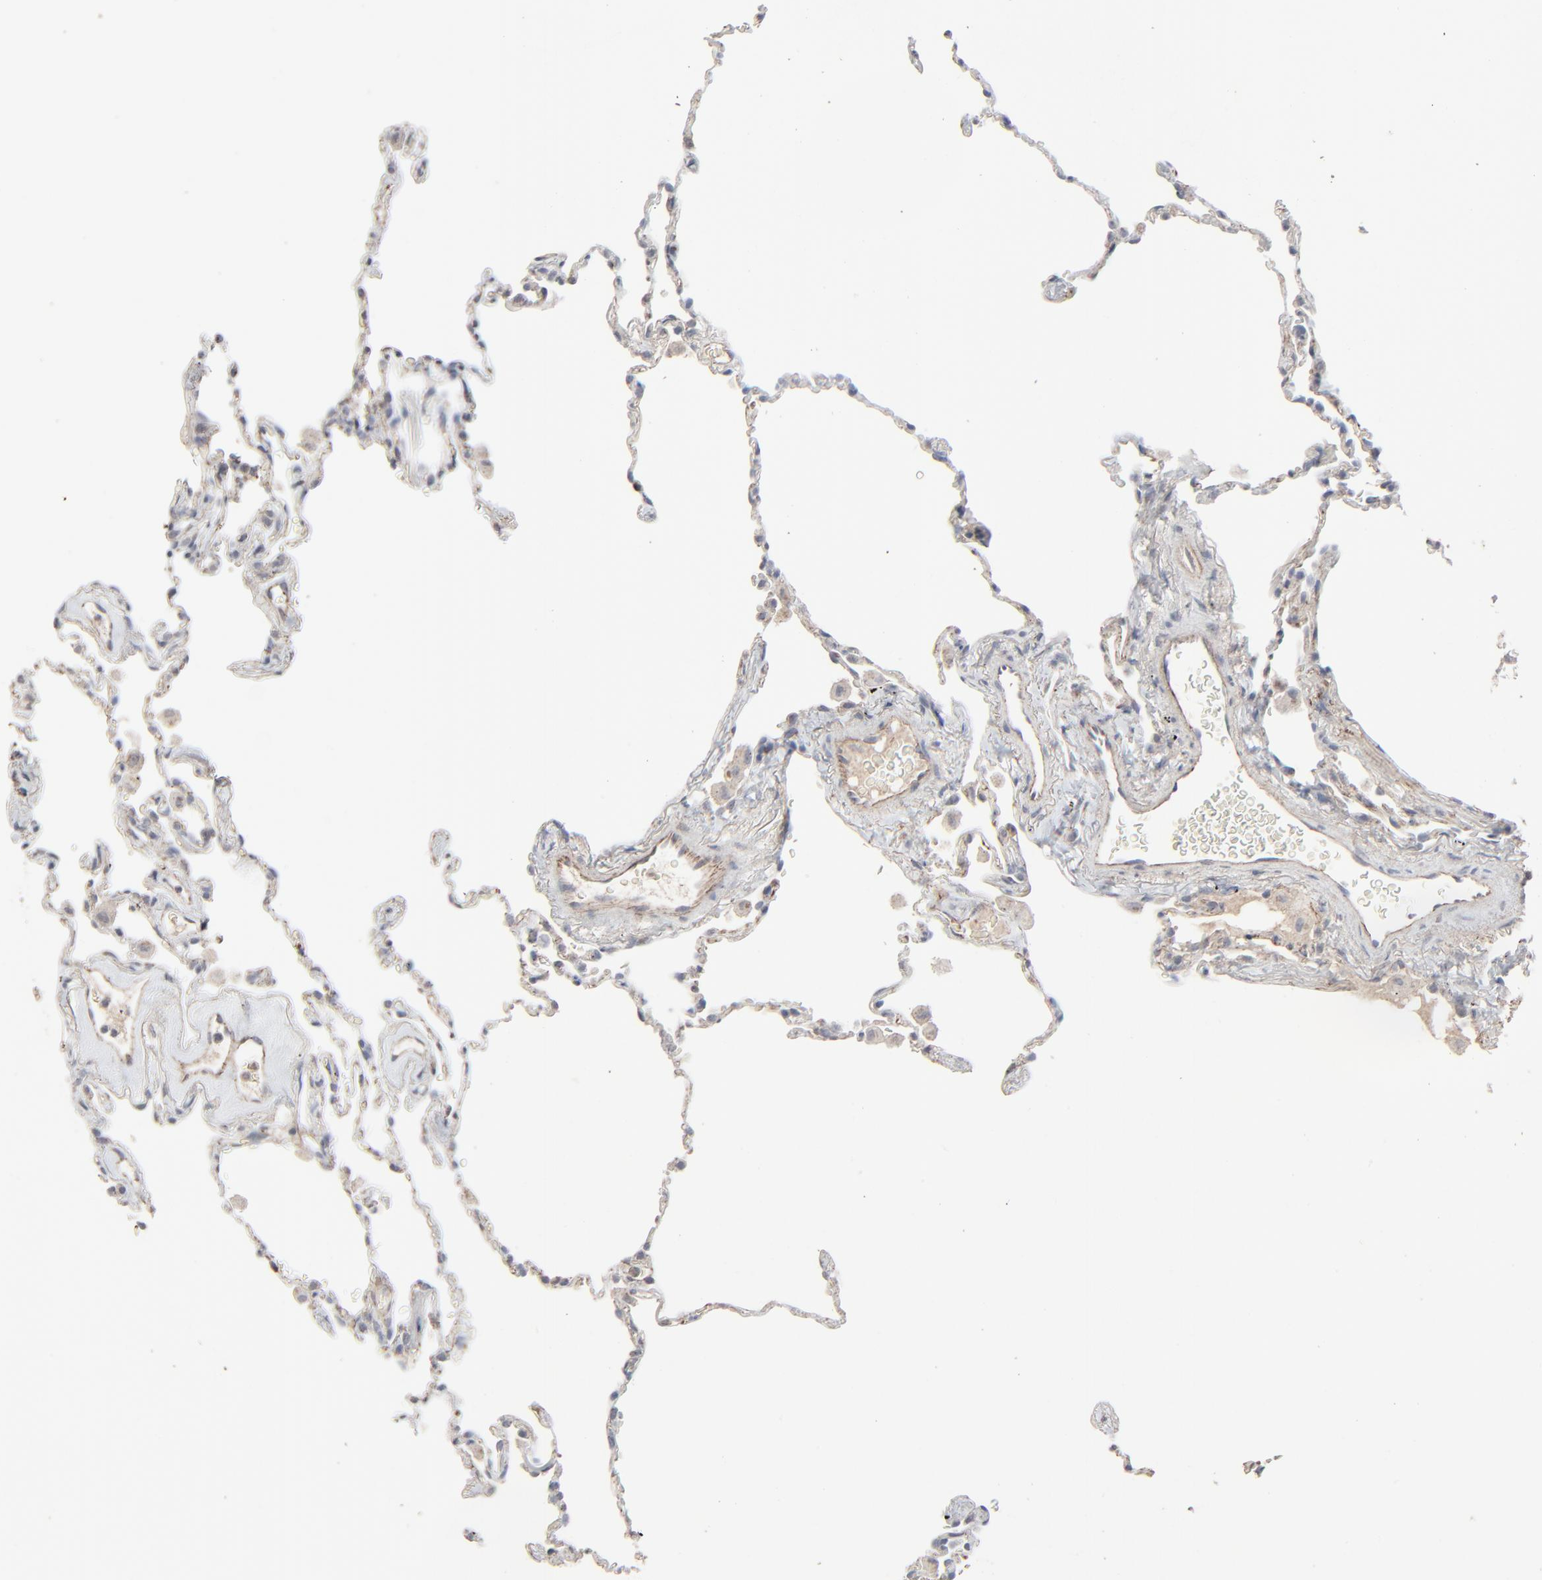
{"staining": {"intensity": "negative", "quantity": "none", "location": "none"}, "tissue": "lung", "cell_type": "Alveolar cells", "image_type": "normal", "snomed": [{"axis": "morphology", "description": "Normal tissue, NOS"}, {"axis": "morphology", "description": "Soft tissue tumor metastatic"}, {"axis": "topography", "description": "Lung"}], "caption": "Lung was stained to show a protein in brown. There is no significant positivity in alveolar cells. (DAB IHC visualized using brightfield microscopy, high magnification).", "gene": "JAM3", "patient": {"sex": "male", "age": 59}}